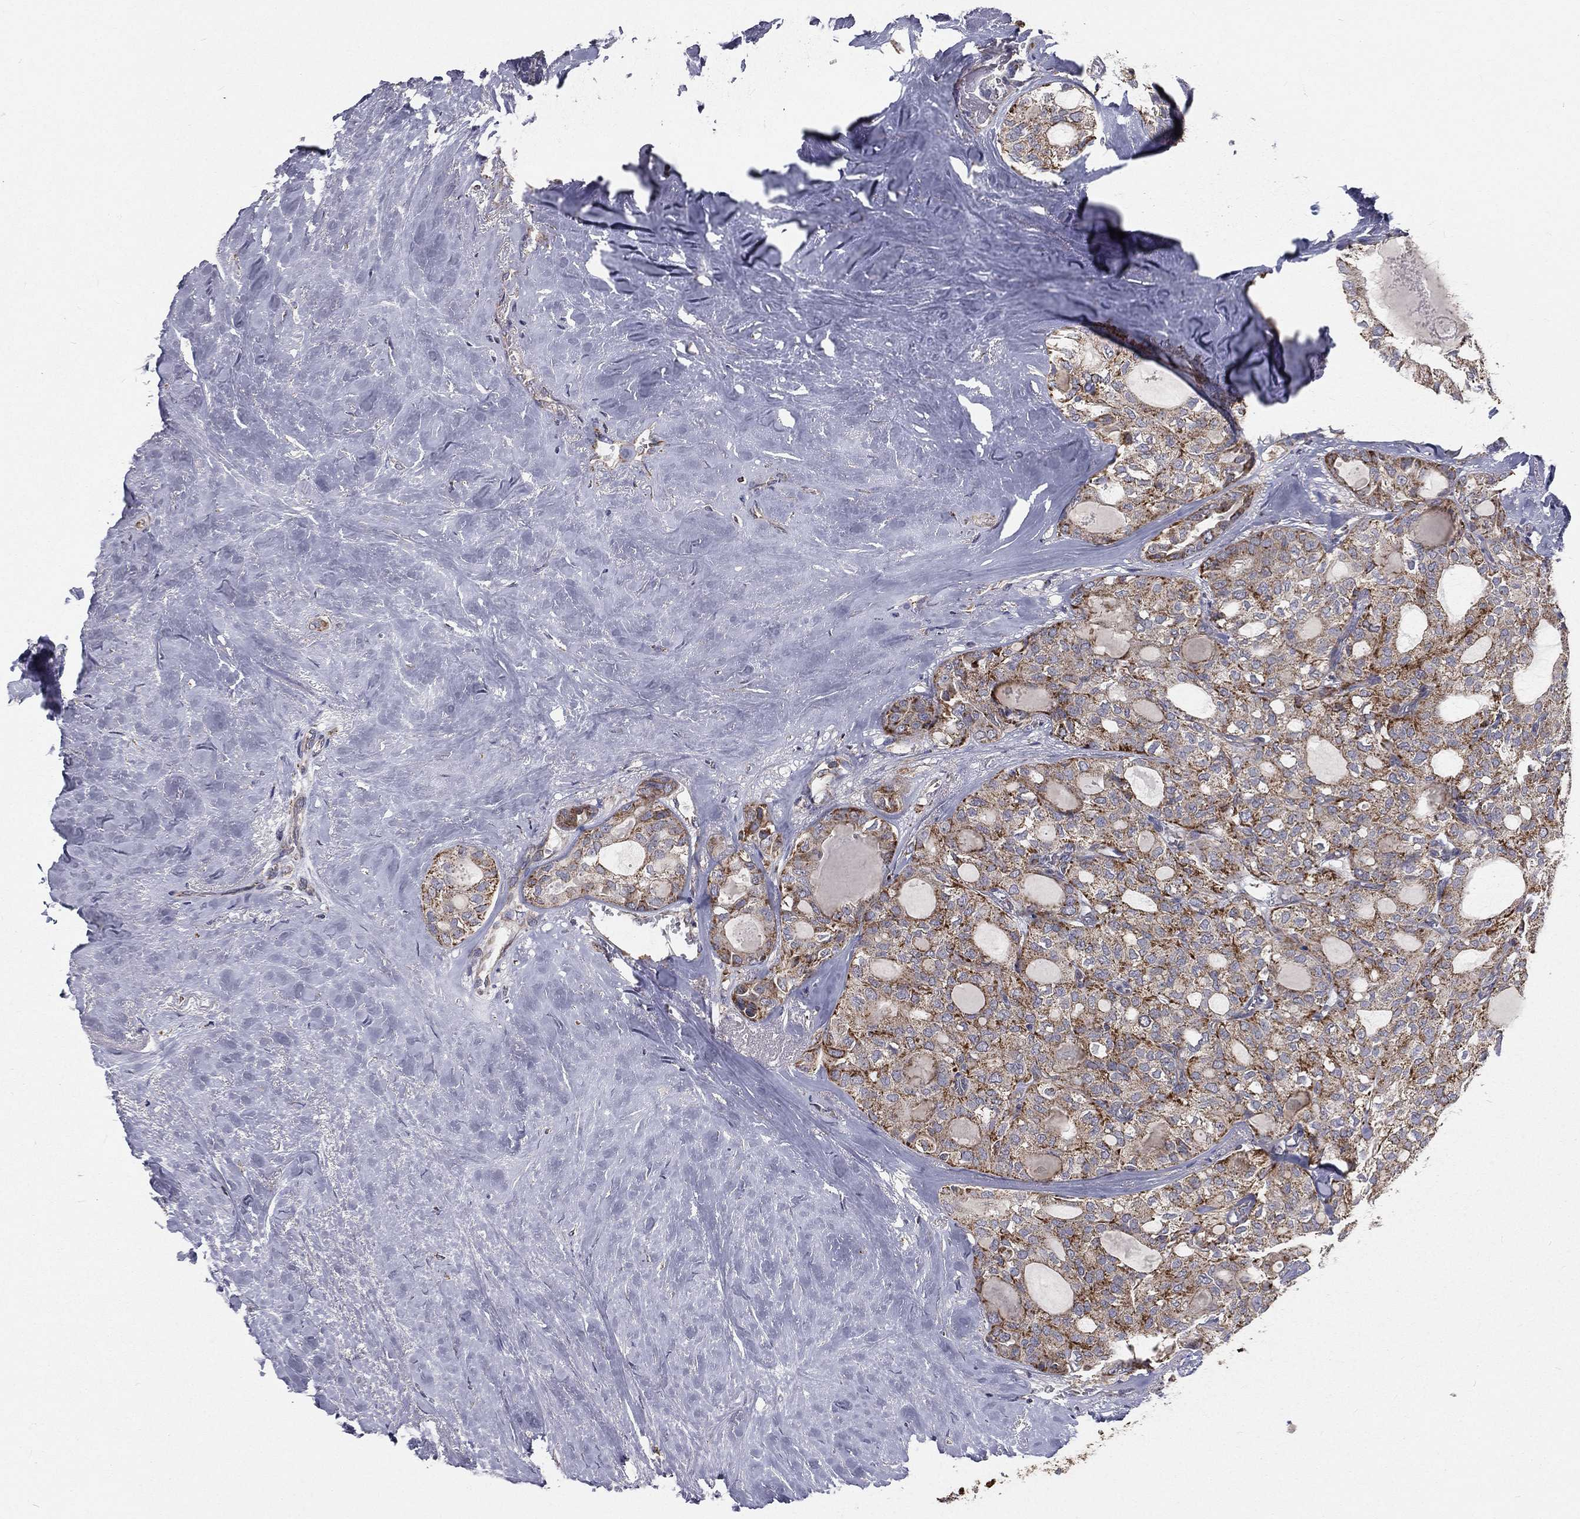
{"staining": {"intensity": "moderate", "quantity": ">75%", "location": "cytoplasmic/membranous"}, "tissue": "thyroid cancer", "cell_type": "Tumor cells", "image_type": "cancer", "snomed": [{"axis": "morphology", "description": "Follicular adenoma carcinoma, NOS"}, {"axis": "topography", "description": "Thyroid gland"}], "caption": "There is medium levels of moderate cytoplasmic/membranous expression in tumor cells of follicular adenoma carcinoma (thyroid), as demonstrated by immunohistochemical staining (brown color).", "gene": "HADH", "patient": {"sex": "male", "age": 75}}